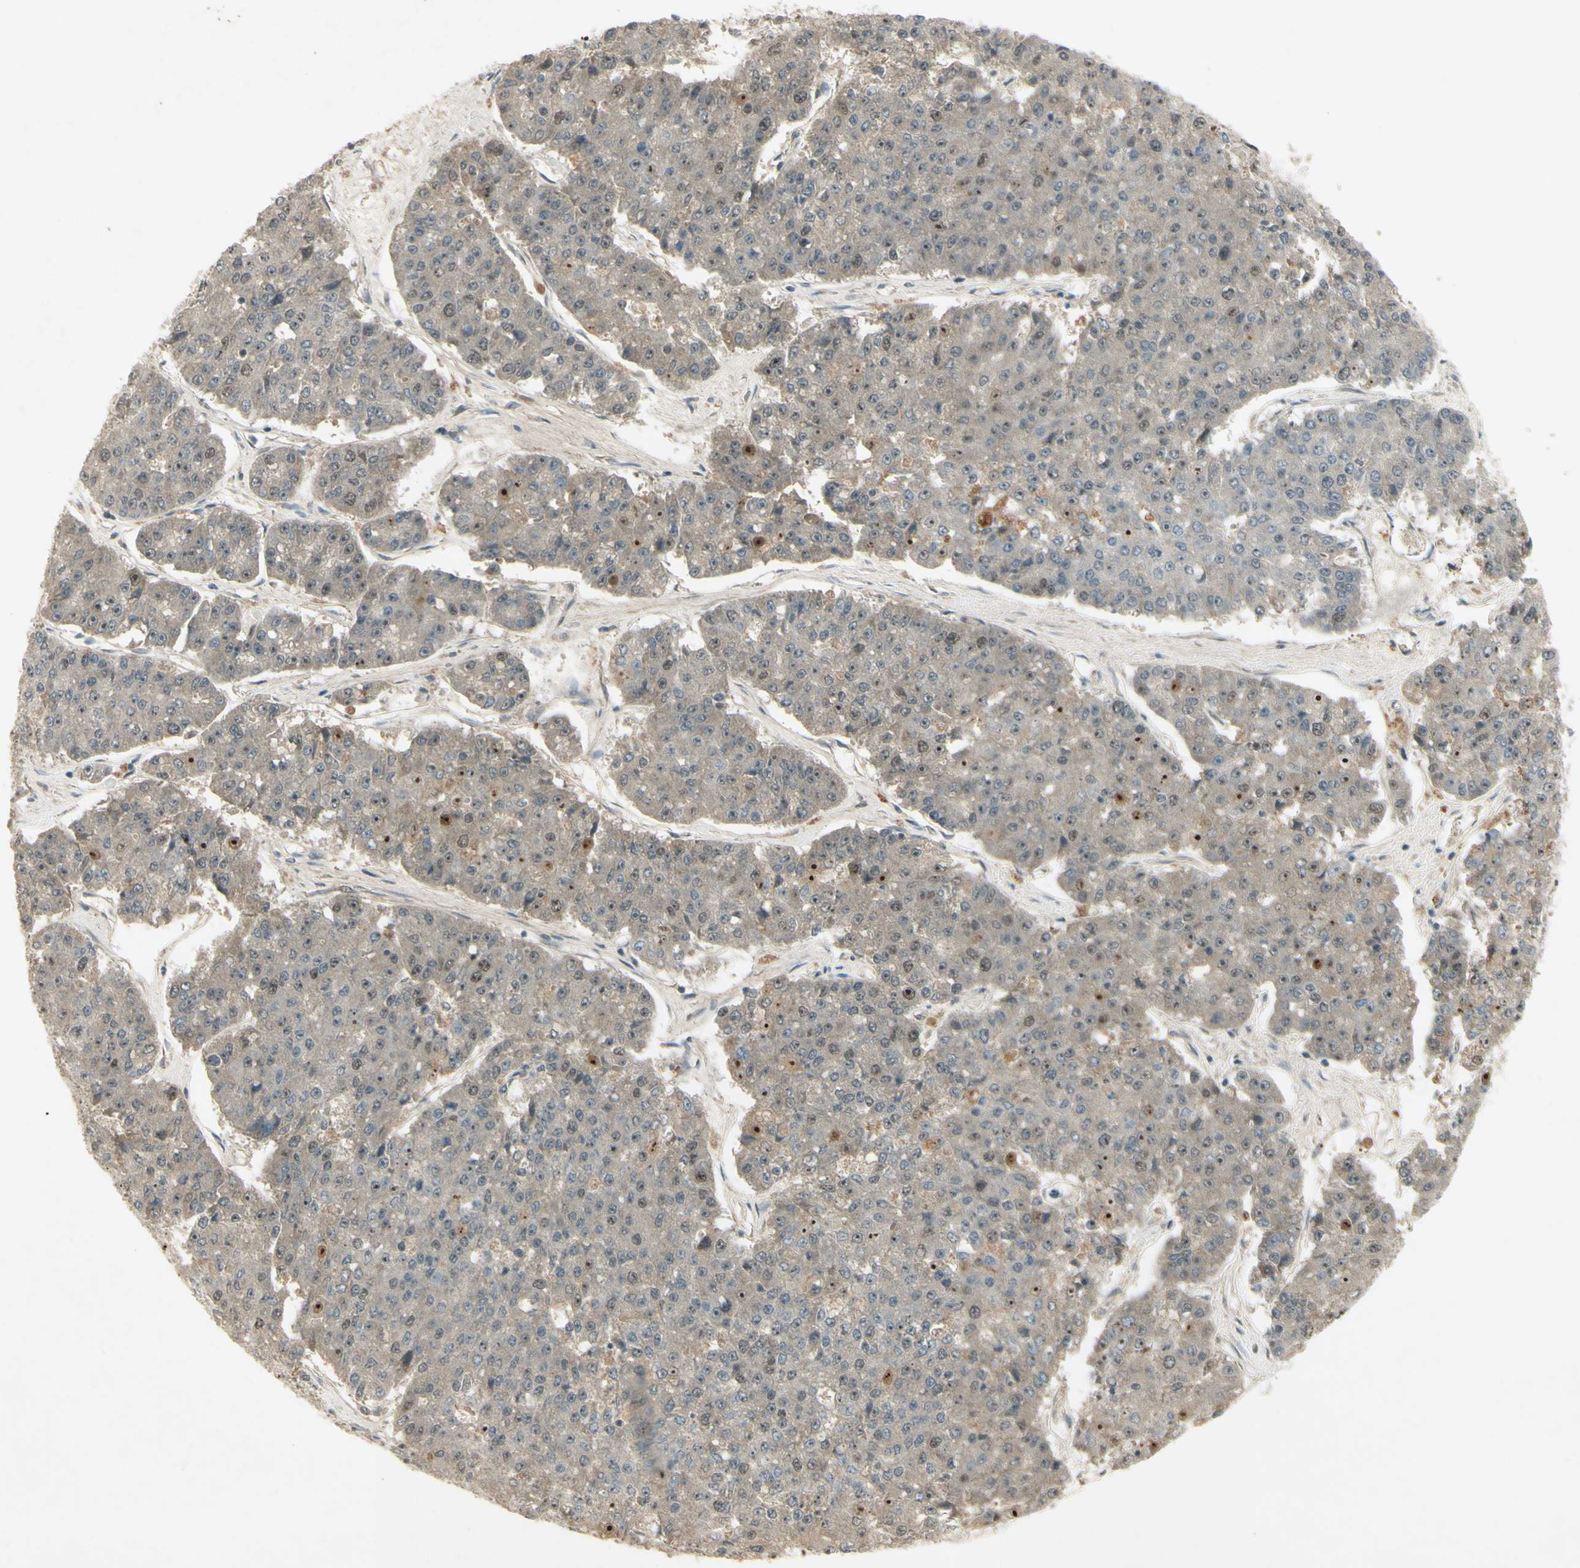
{"staining": {"intensity": "moderate", "quantity": "25%-75%", "location": "nuclear"}, "tissue": "pancreatic cancer", "cell_type": "Tumor cells", "image_type": "cancer", "snomed": [{"axis": "morphology", "description": "Adenocarcinoma, NOS"}, {"axis": "topography", "description": "Pancreas"}], "caption": "Pancreatic cancer stained with DAB immunohistochemistry demonstrates medium levels of moderate nuclear positivity in about 25%-75% of tumor cells.", "gene": "RAD18", "patient": {"sex": "male", "age": 50}}